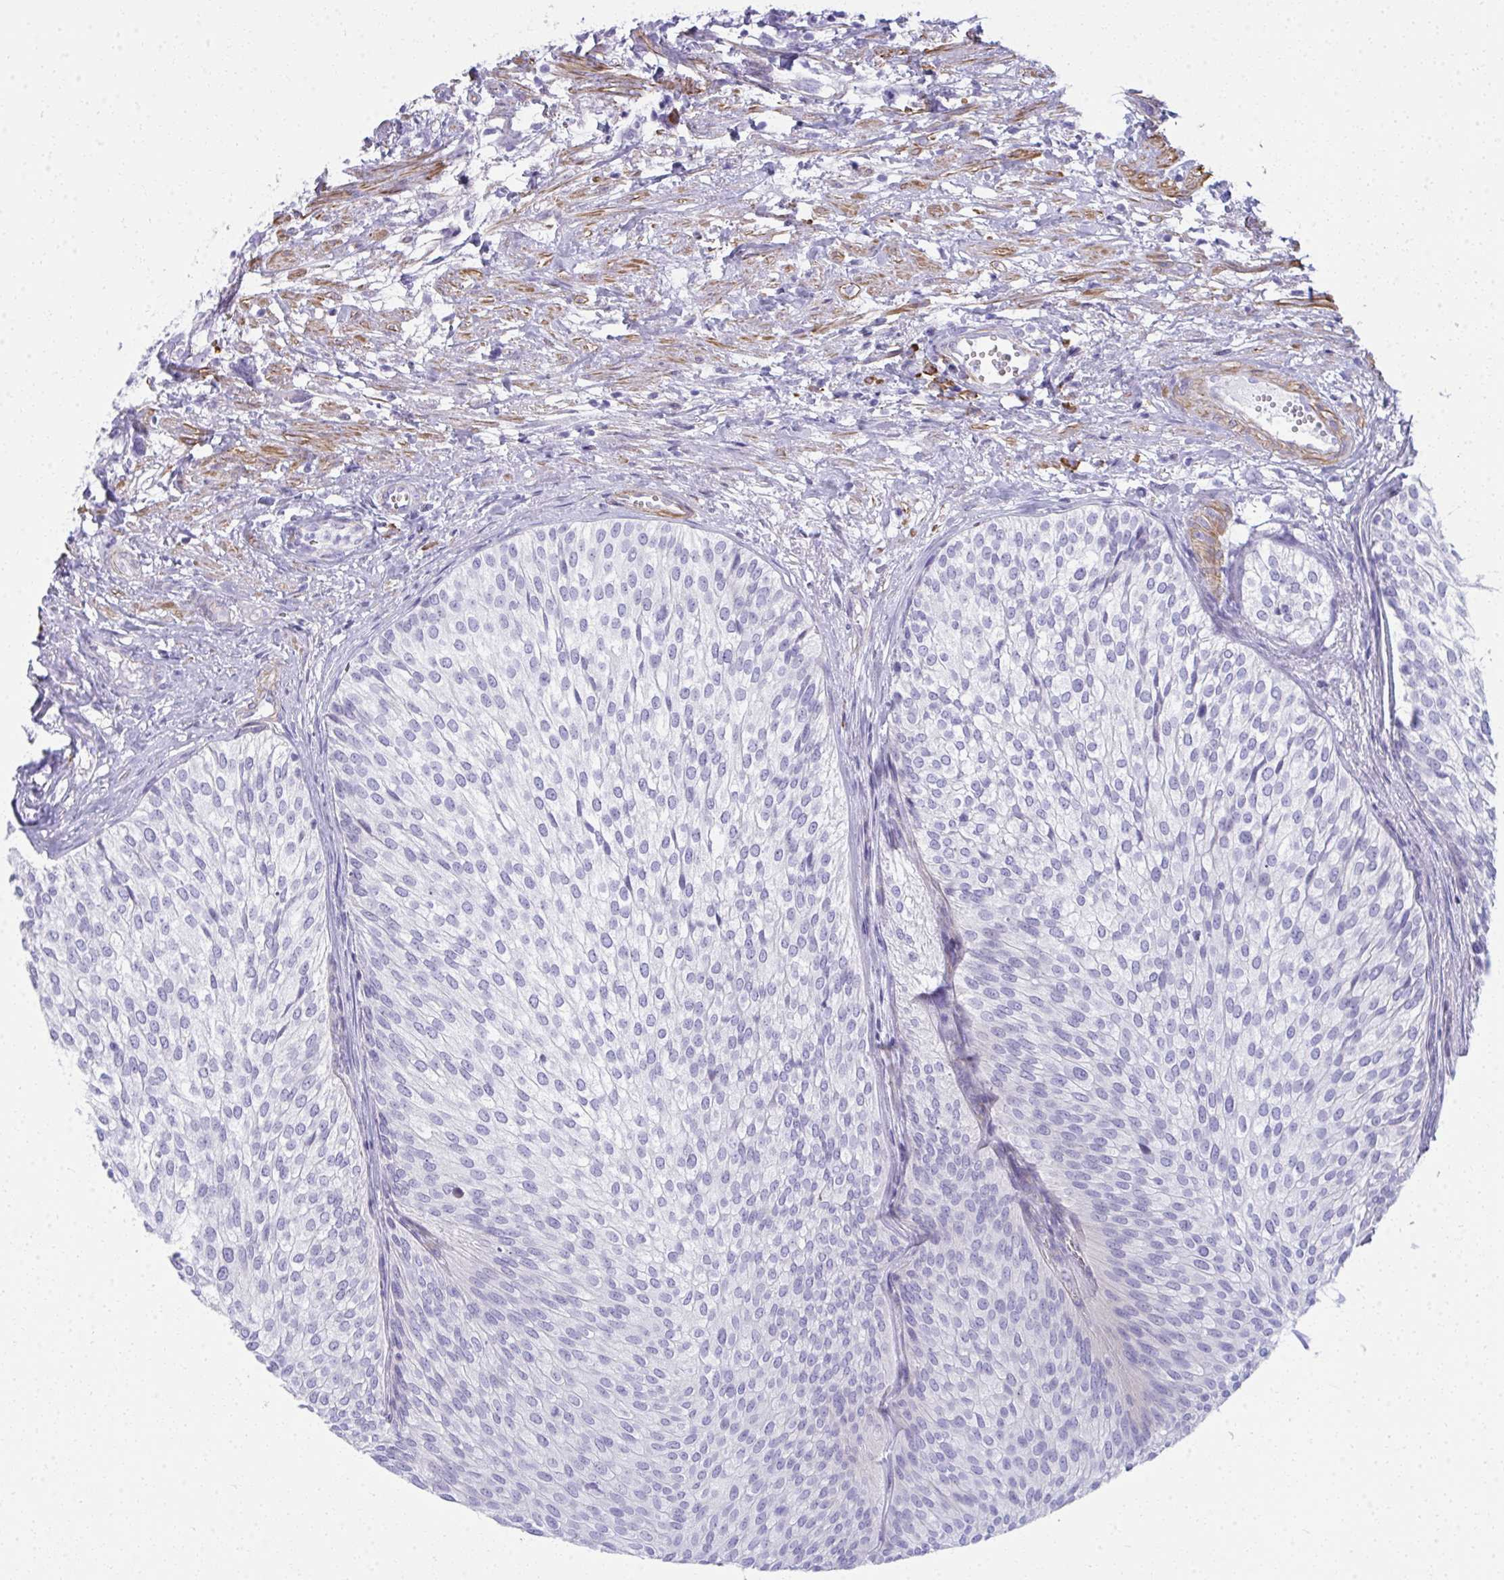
{"staining": {"intensity": "negative", "quantity": "none", "location": "none"}, "tissue": "urothelial cancer", "cell_type": "Tumor cells", "image_type": "cancer", "snomed": [{"axis": "morphology", "description": "Urothelial carcinoma, Low grade"}, {"axis": "topography", "description": "Urinary bladder"}], "caption": "An image of human urothelial cancer is negative for staining in tumor cells. (Stains: DAB IHC with hematoxylin counter stain, Microscopy: brightfield microscopy at high magnification).", "gene": "PUS7L", "patient": {"sex": "male", "age": 91}}